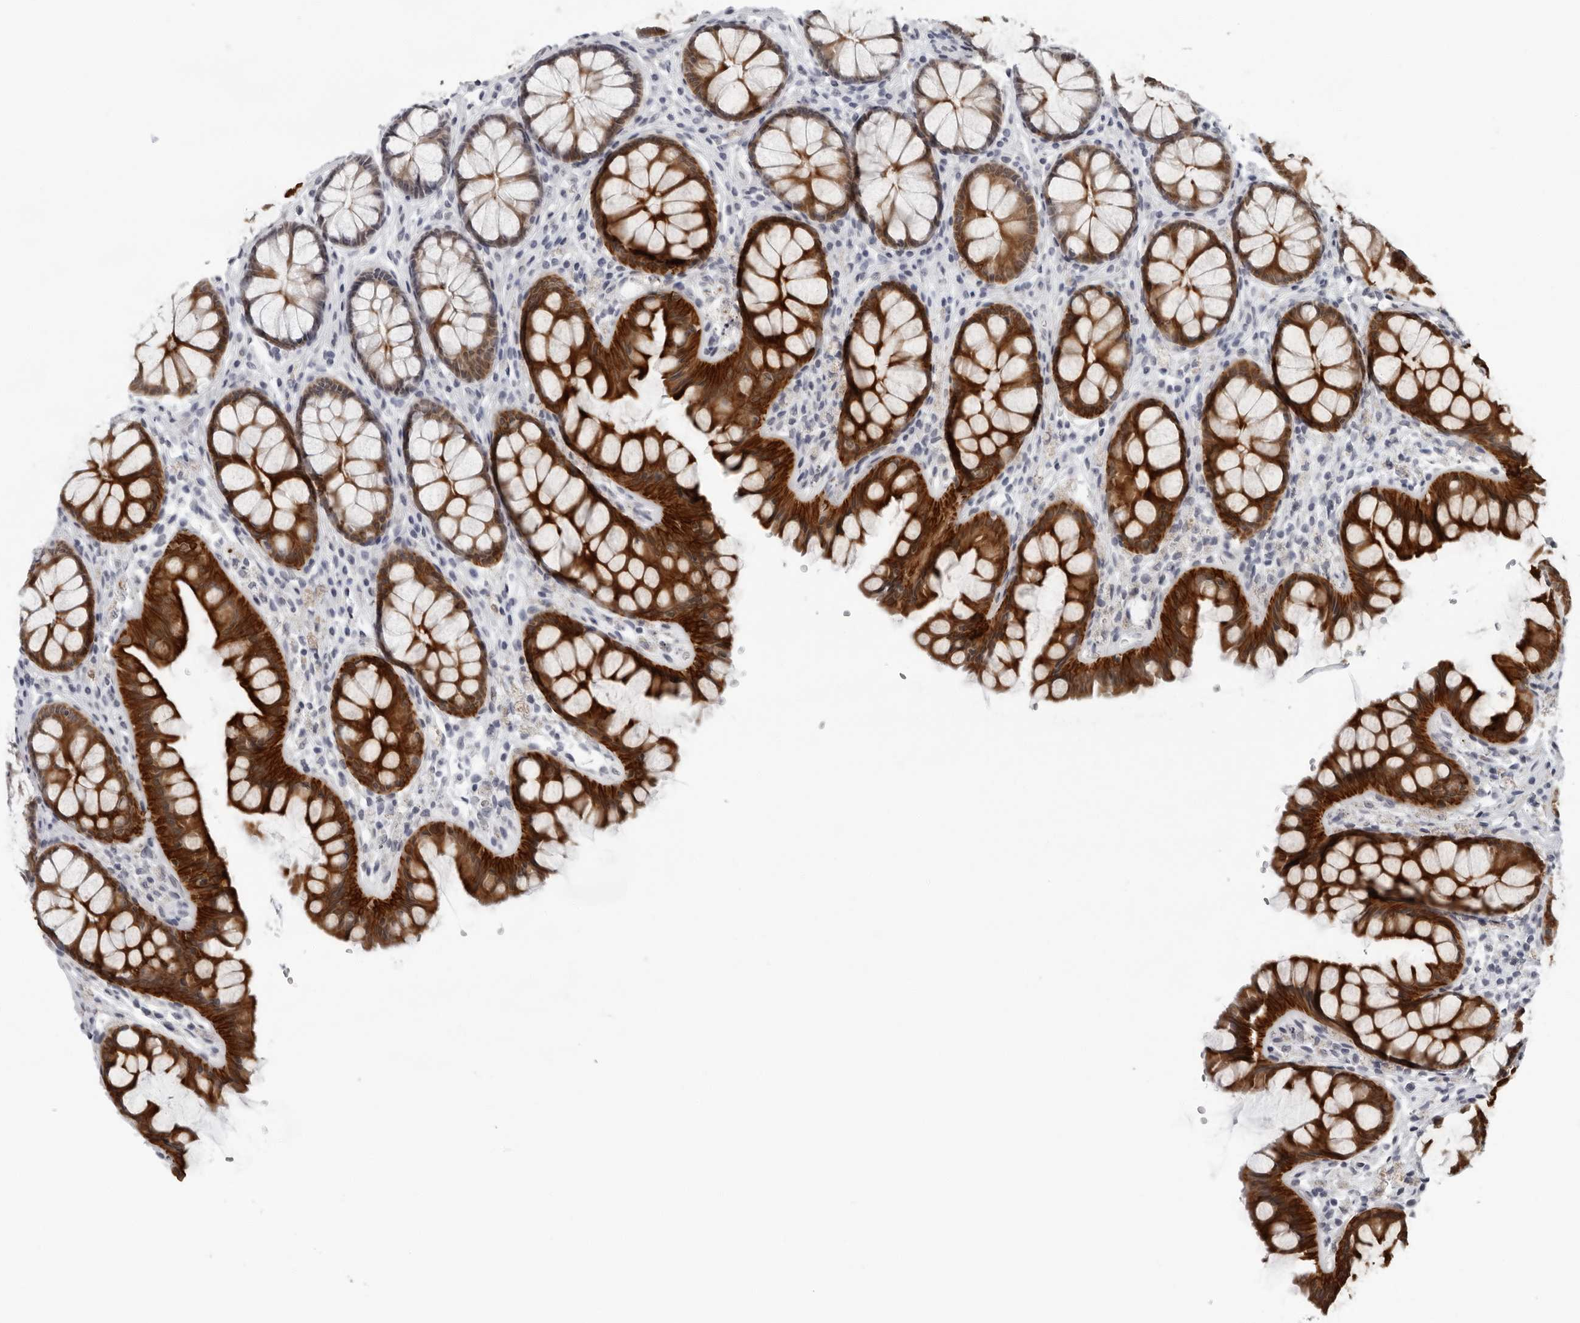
{"staining": {"intensity": "negative", "quantity": "none", "location": "none"}, "tissue": "colon", "cell_type": "Endothelial cells", "image_type": "normal", "snomed": [{"axis": "morphology", "description": "Normal tissue, NOS"}, {"axis": "topography", "description": "Colon"}], "caption": "DAB immunohistochemical staining of benign human colon reveals no significant staining in endothelial cells. (DAB (3,3'-diaminobenzidine) IHC visualized using brightfield microscopy, high magnification).", "gene": "CCDC28B", "patient": {"sex": "female", "age": 55}}